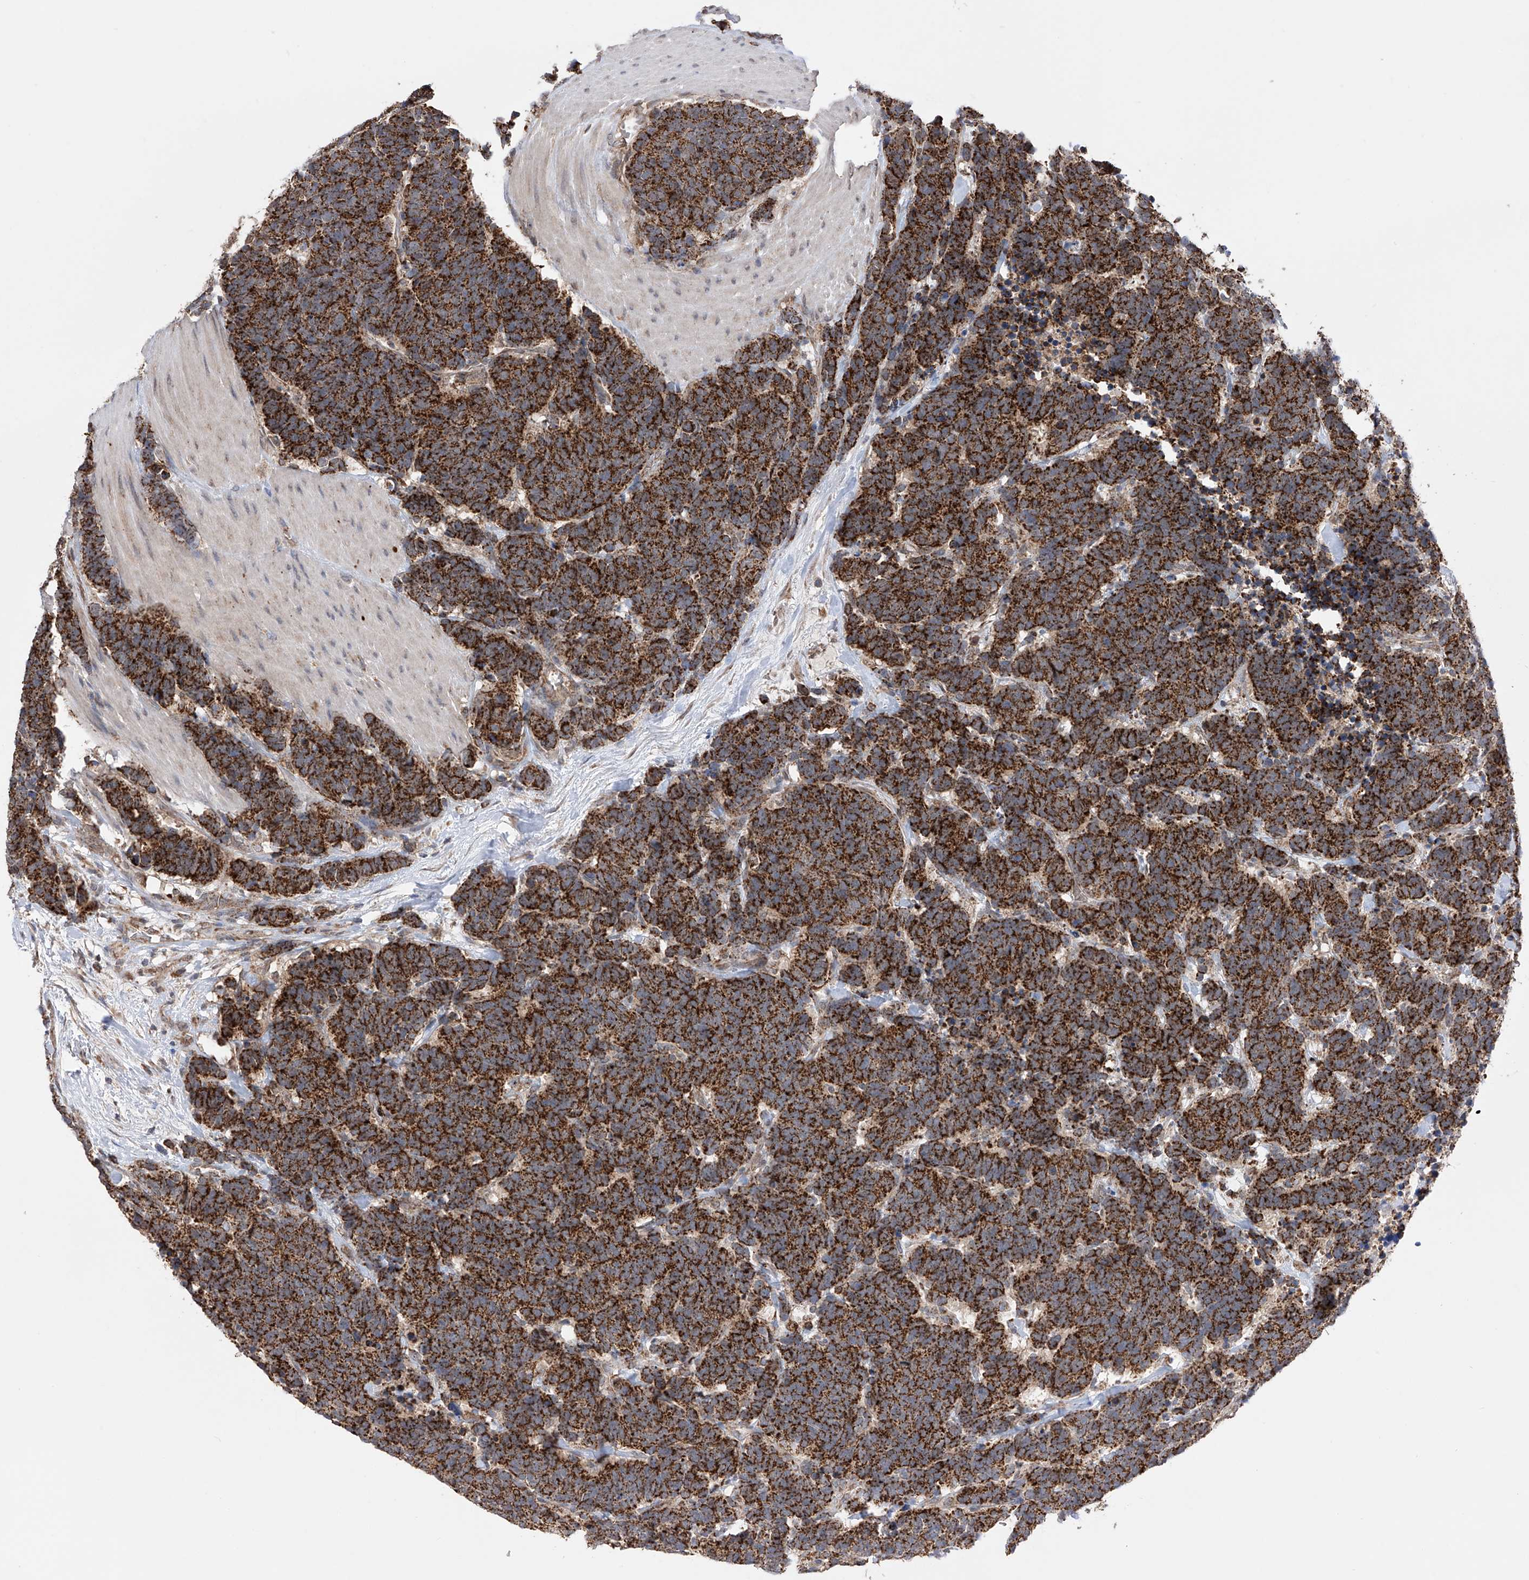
{"staining": {"intensity": "strong", "quantity": ">75%", "location": "cytoplasmic/membranous"}, "tissue": "carcinoid", "cell_type": "Tumor cells", "image_type": "cancer", "snomed": [{"axis": "morphology", "description": "Carcinoma, NOS"}, {"axis": "morphology", "description": "Carcinoid, malignant, NOS"}, {"axis": "topography", "description": "Urinary bladder"}], "caption": "Immunohistochemistry (DAB (3,3'-diaminobenzidine)) staining of carcinoid shows strong cytoplasmic/membranous protein expression in about >75% of tumor cells.", "gene": "SDHAF4", "patient": {"sex": "male", "age": 57}}